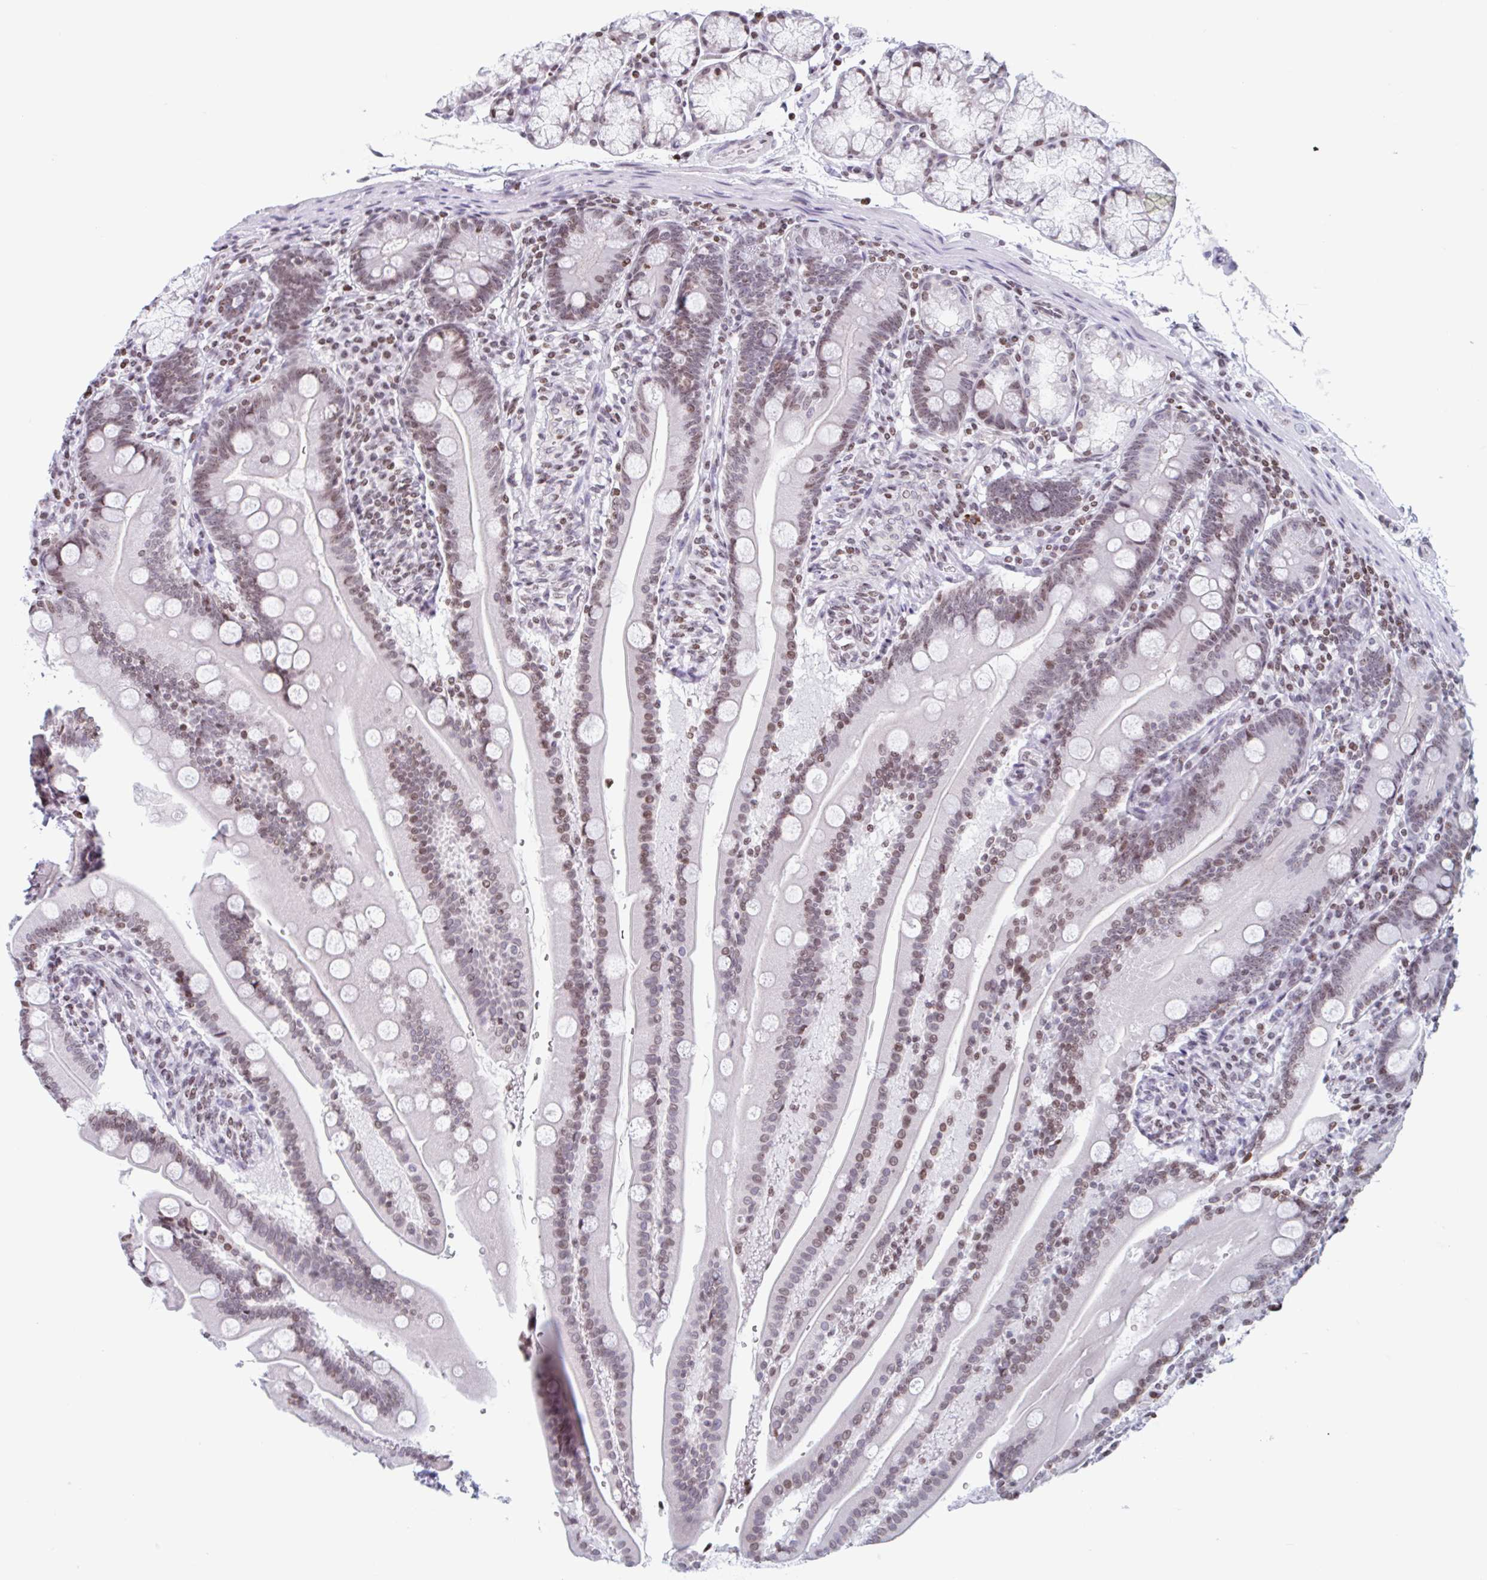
{"staining": {"intensity": "moderate", "quantity": ">75%", "location": "nuclear"}, "tissue": "duodenum", "cell_type": "Glandular cells", "image_type": "normal", "snomed": [{"axis": "morphology", "description": "Normal tissue, NOS"}, {"axis": "topography", "description": "Duodenum"}], "caption": "A medium amount of moderate nuclear positivity is appreciated in about >75% of glandular cells in benign duodenum. (DAB = brown stain, brightfield microscopy at high magnification).", "gene": "NOL6", "patient": {"sex": "female", "age": 67}}